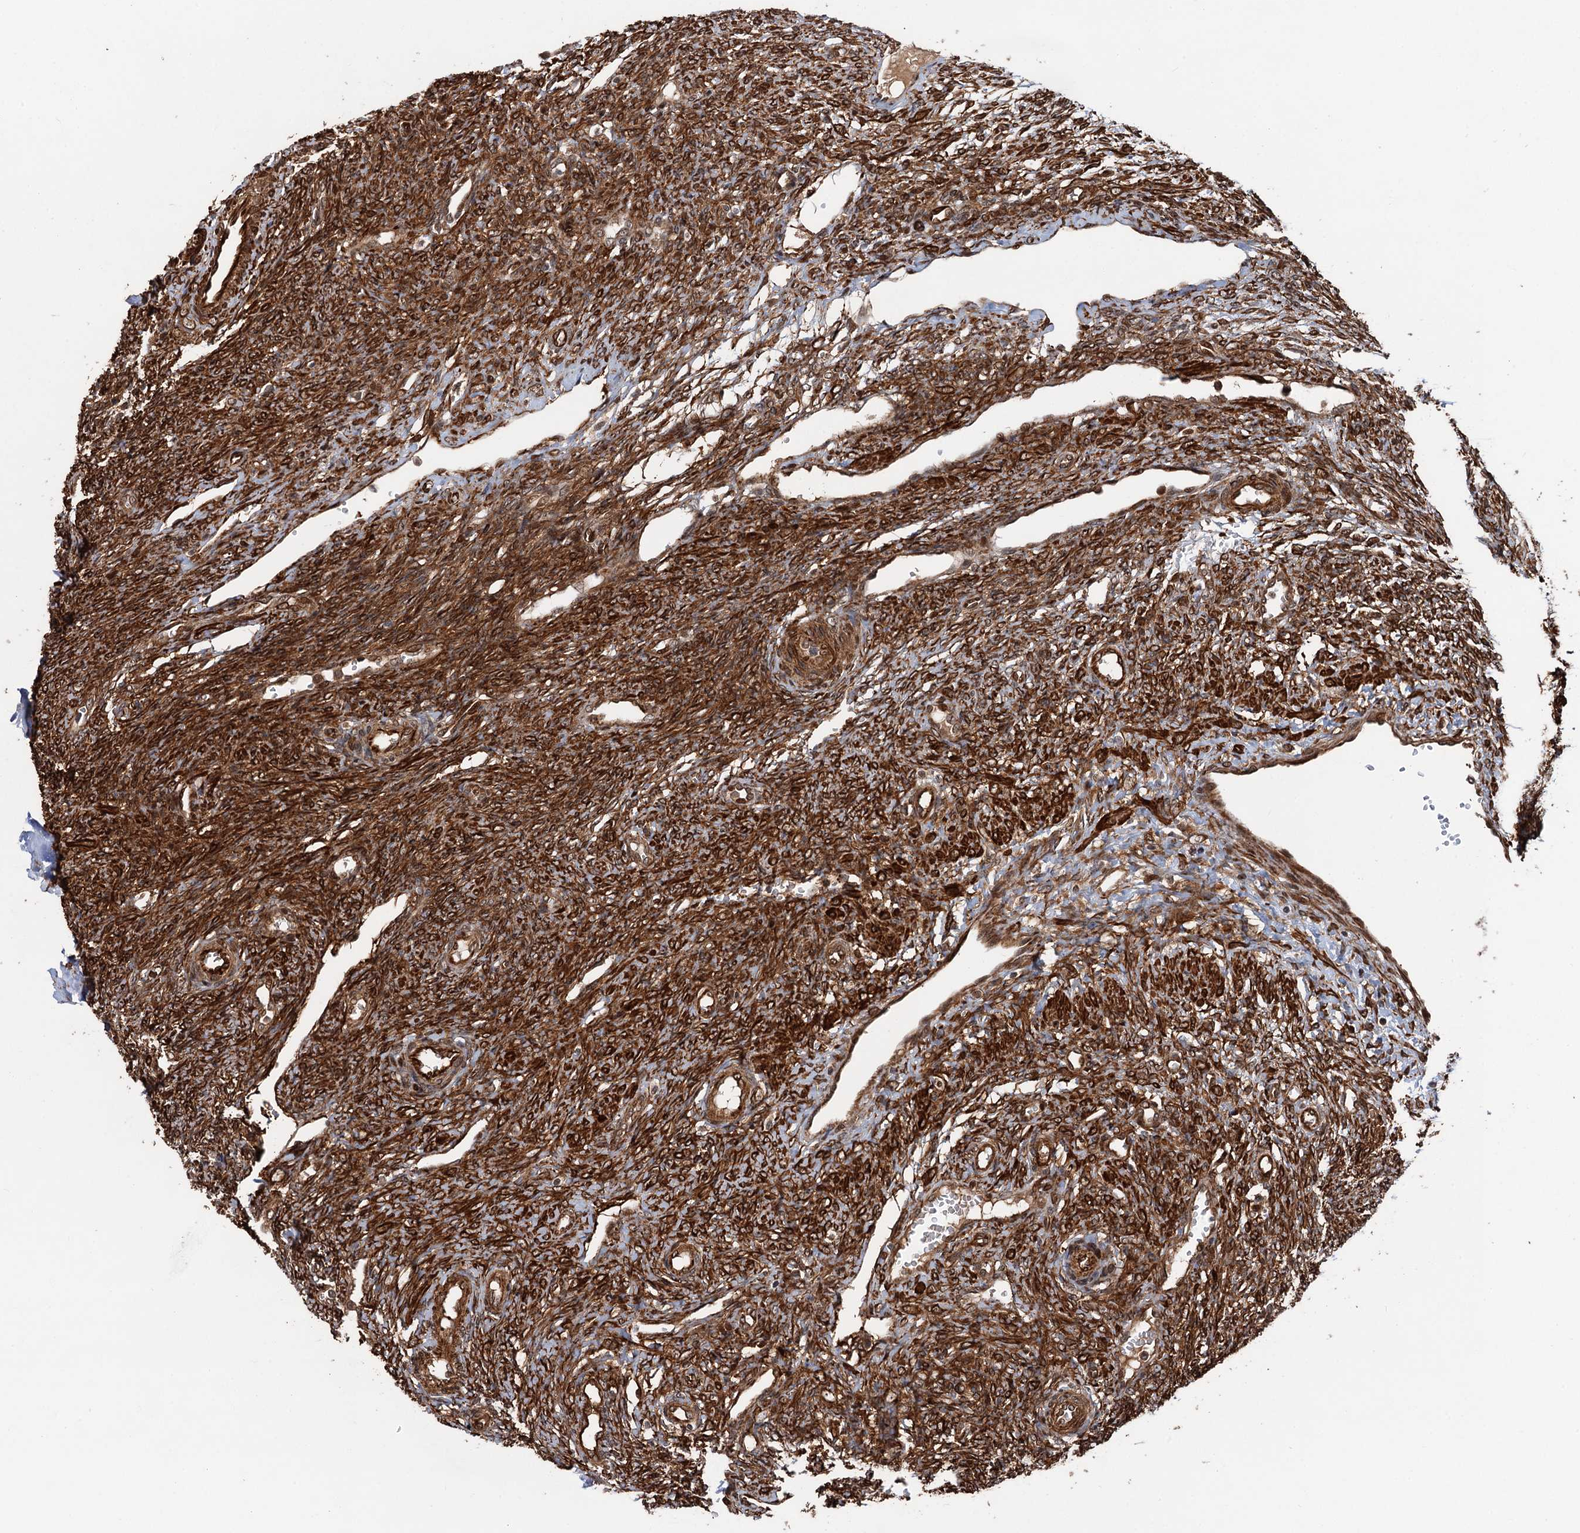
{"staining": {"intensity": "strong", "quantity": ">75%", "location": "cytoplasmic/membranous,nuclear"}, "tissue": "ovary", "cell_type": "Follicle cells", "image_type": "normal", "snomed": [{"axis": "morphology", "description": "Normal tissue, NOS"}, {"axis": "topography", "description": "Ovary"}], "caption": "Brown immunohistochemical staining in unremarkable ovary displays strong cytoplasmic/membranous,nuclear positivity in approximately >75% of follicle cells.", "gene": "SNRNP25", "patient": {"sex": "female", "age": 41}}